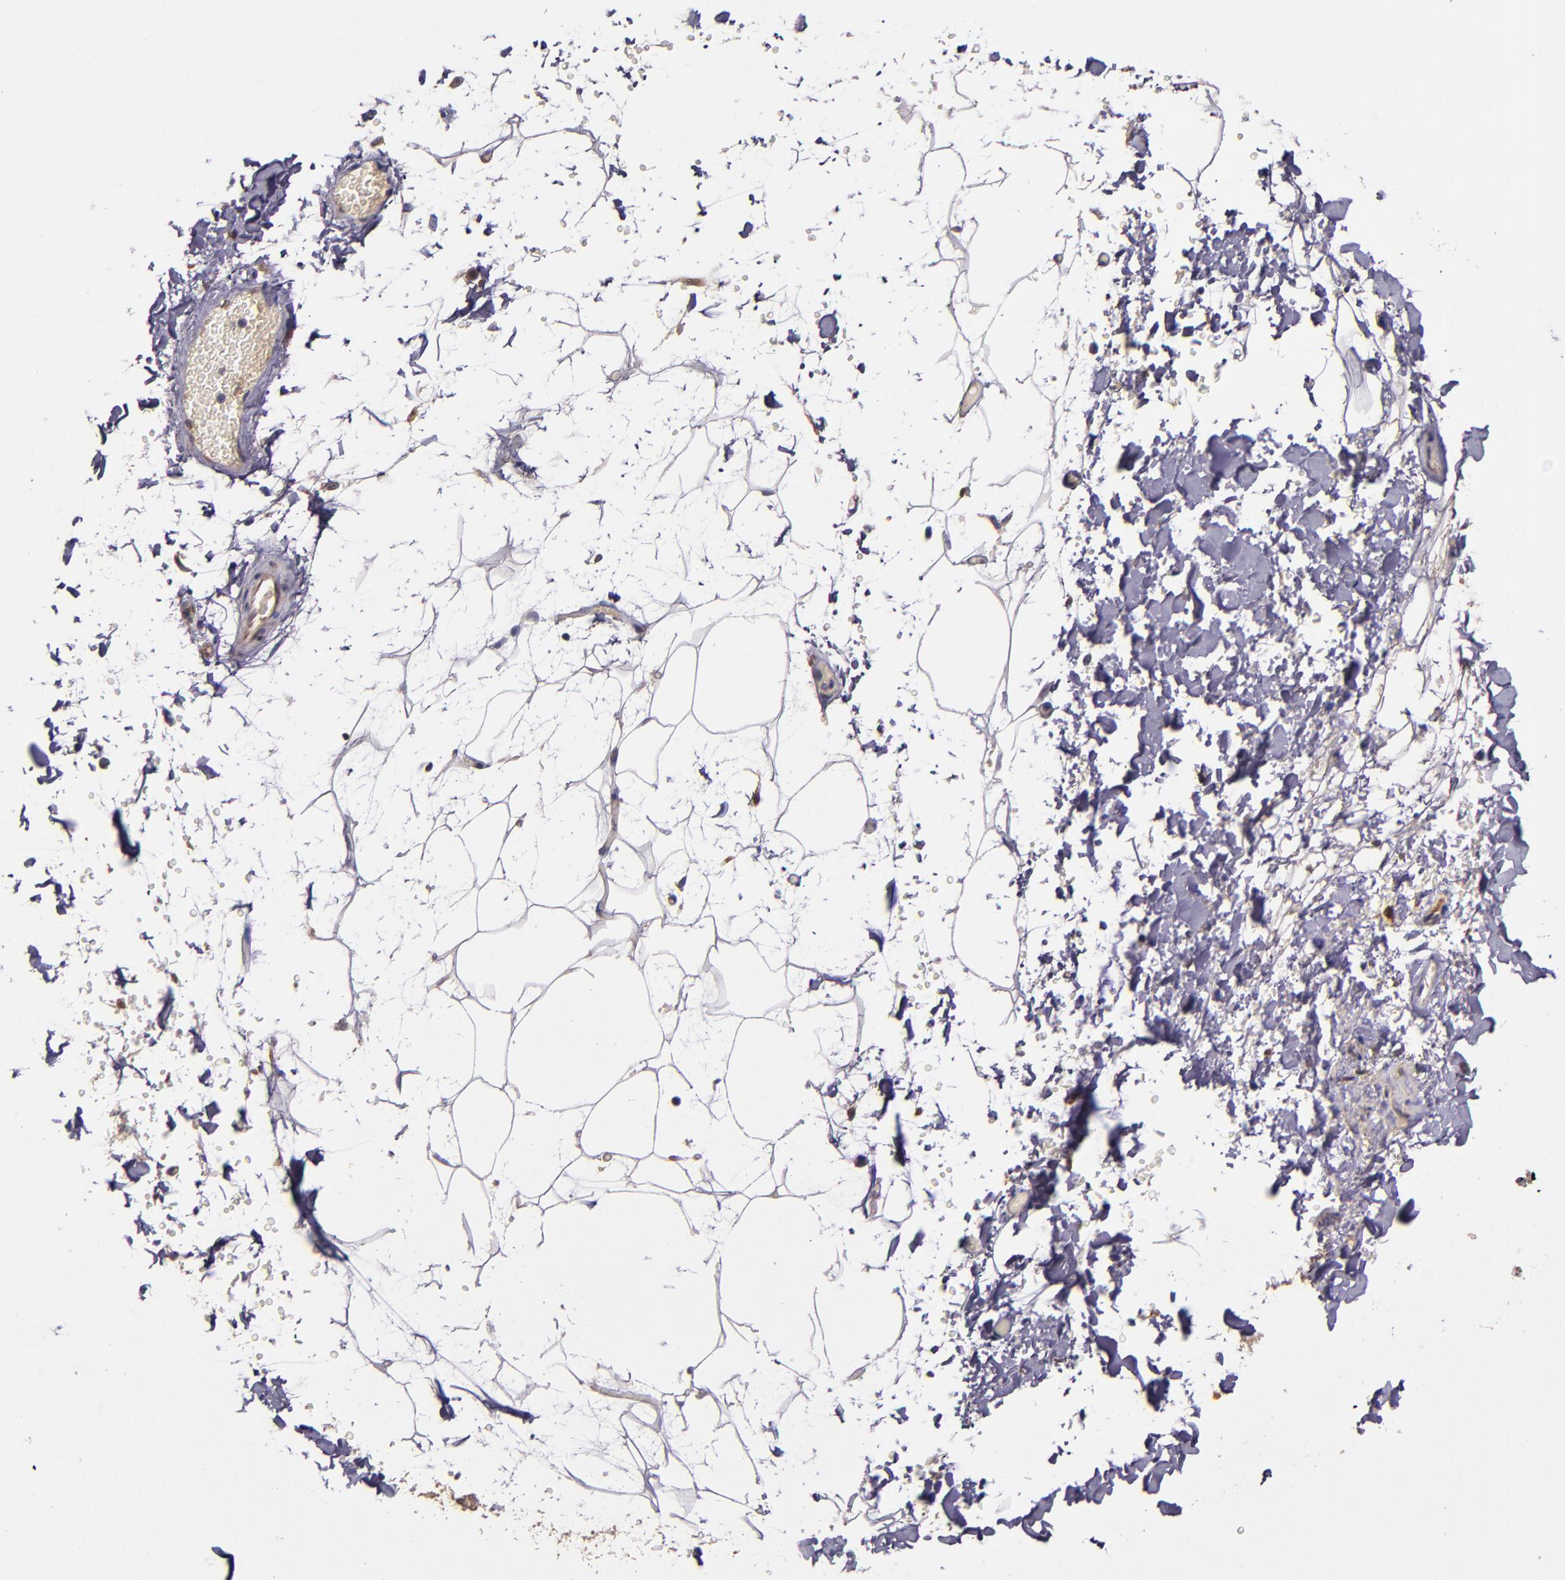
{"staining": {"intensity": "negative", "quantity": "none", "location": "none"}, "tissue": "adipose tissue", "cell_type": "Adipocytes", "image_type": "normal", "snomed": [{"axis": "morphology", "description": "Normal tissue, NOS"}, {"axis": "topography", "description": "Soft tissue"}], "caption": "Benign adipose tissue was stained to show a protein in brown. There is no significant positivity in adipocytes.", "gene": "PRAF2", "patient": {"sex": "male", "age": 72}}